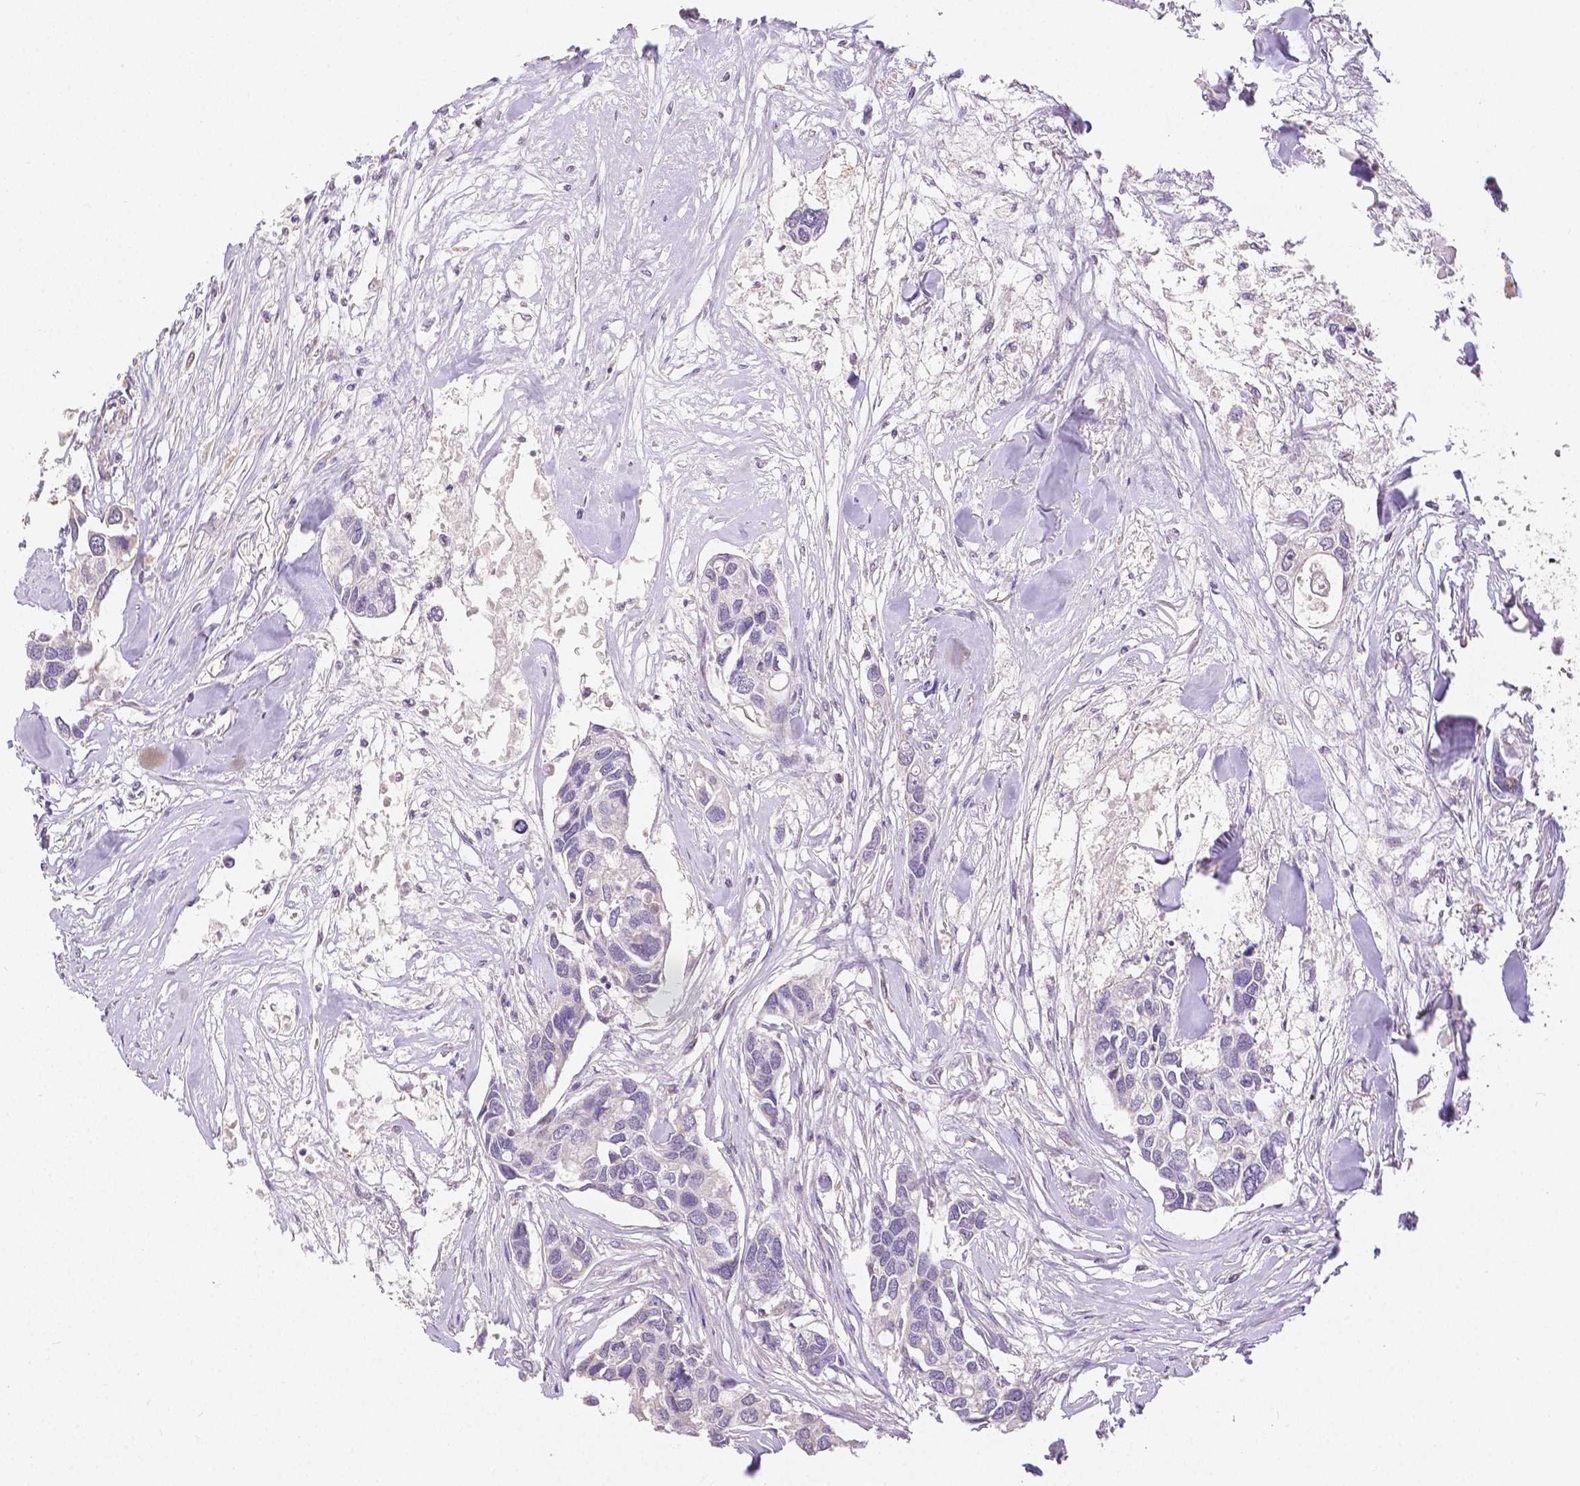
{"staining": {"intensity": "negative", "quantity": "none", "location": "none"}, "tissue": "breast cancer", "cell_type": "Tumor cells", "image_type": "cancer", "snomed": [{"axis": "morphology", "description": "Duct carcinoma"}, {"axis": "topography", "description": "Breast"}], "caption": "Immunohistochemistry (IHC) of human breast infiltrating ductal carcinoma exhibits no positivity in tumor cells.", "gene": "RHOT1", "patient": {"sex": "female", "age": 83}}